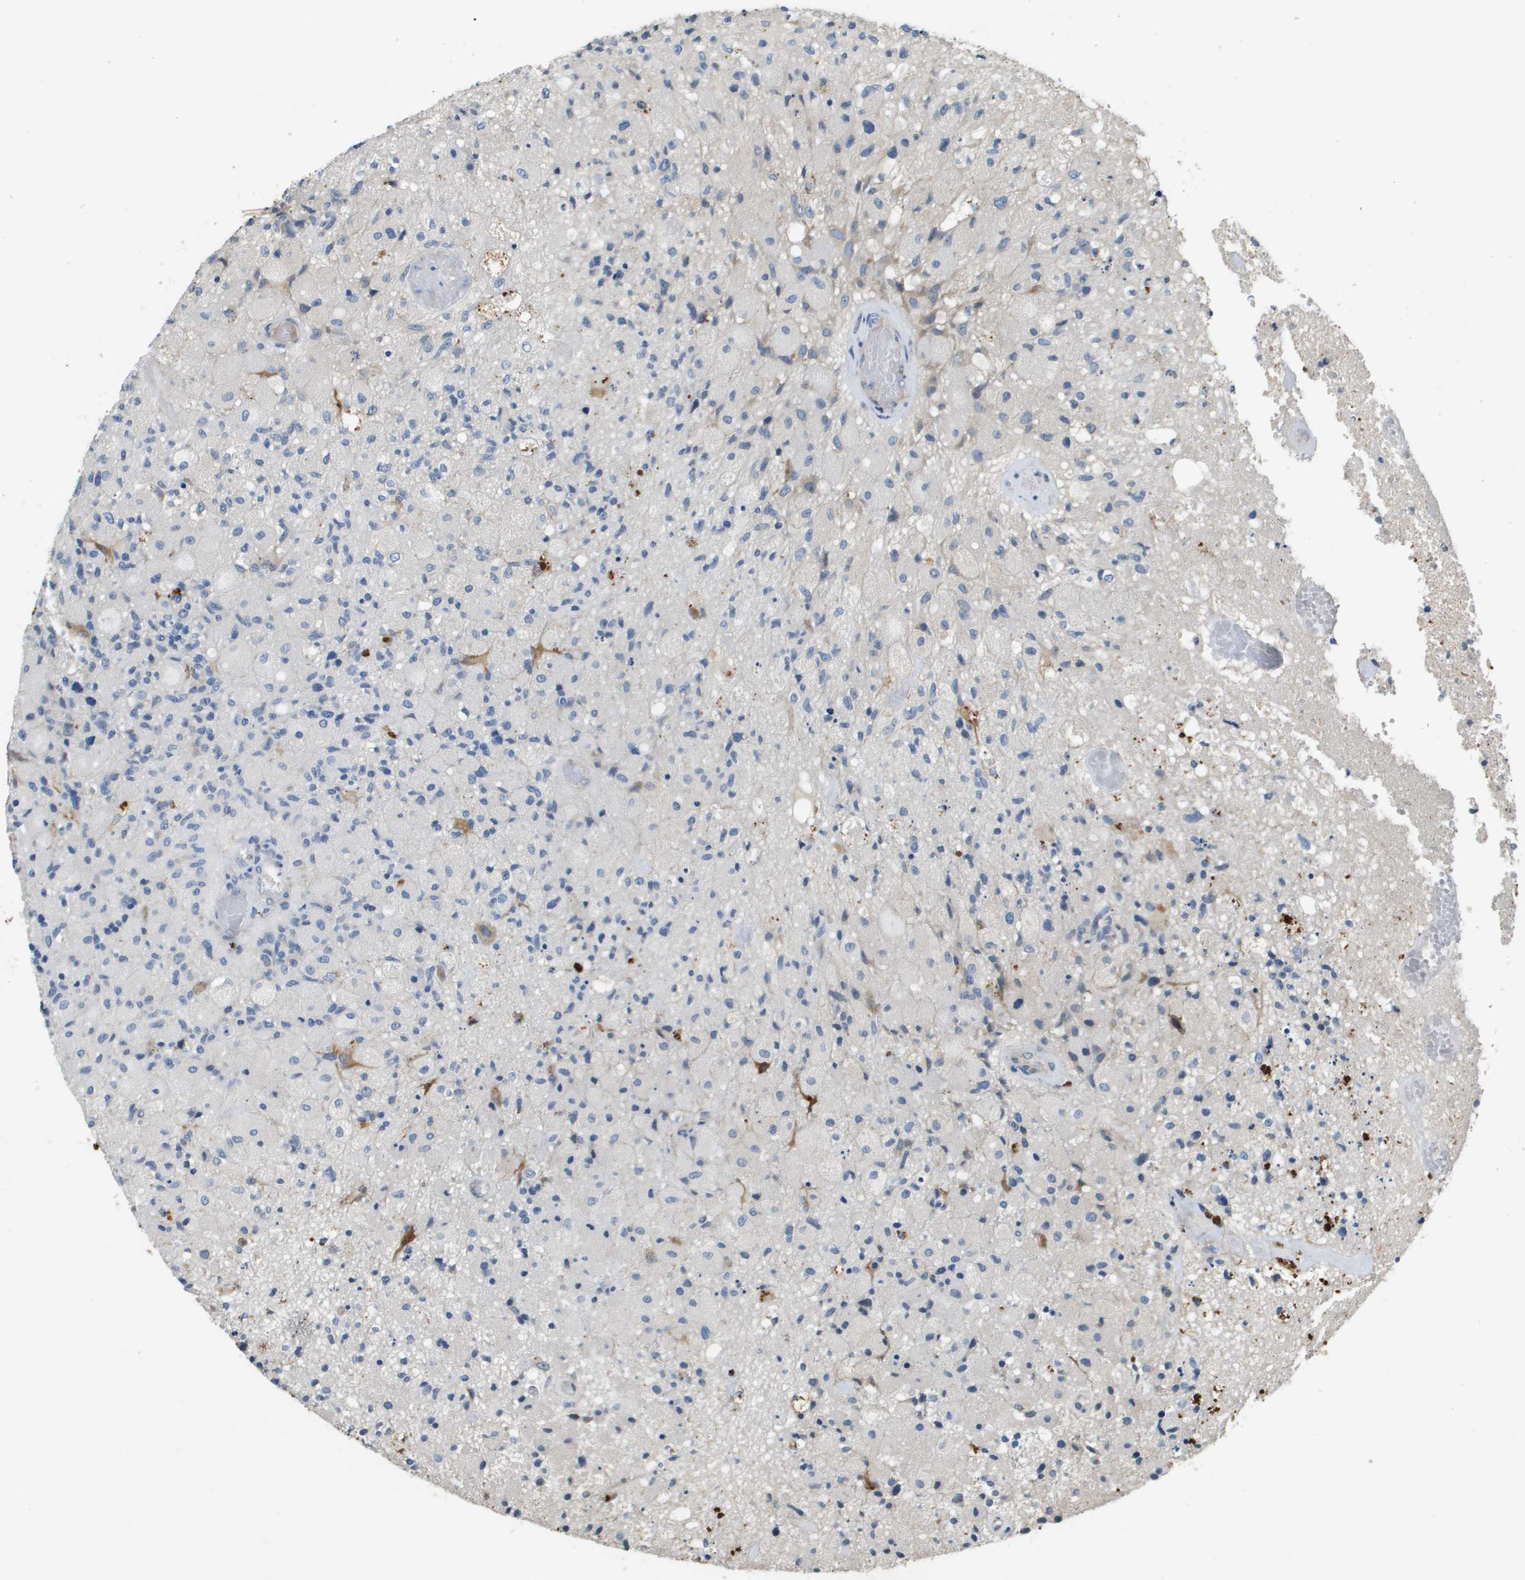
{"staining": {"intensity": "negative", "quantity": "none", "location": "none"}, "tissue": "glioma", "cell_type": "Tumor cells", "image_type": "cancer", "snomed": [{"axis": "morphology", "description": "Normal tissue, NOS"}, {"axis": "morphology", "description": "Glioma, malignant, High grade"}, {"axis": "topography", "description": "Cerebral cortex"}], "caption": "DAB immunohistochemical staining of glioma shows no significant expression in tumor cells.", "gene": "PGAP3", "patient": {"sex": "male", "age": 77}}